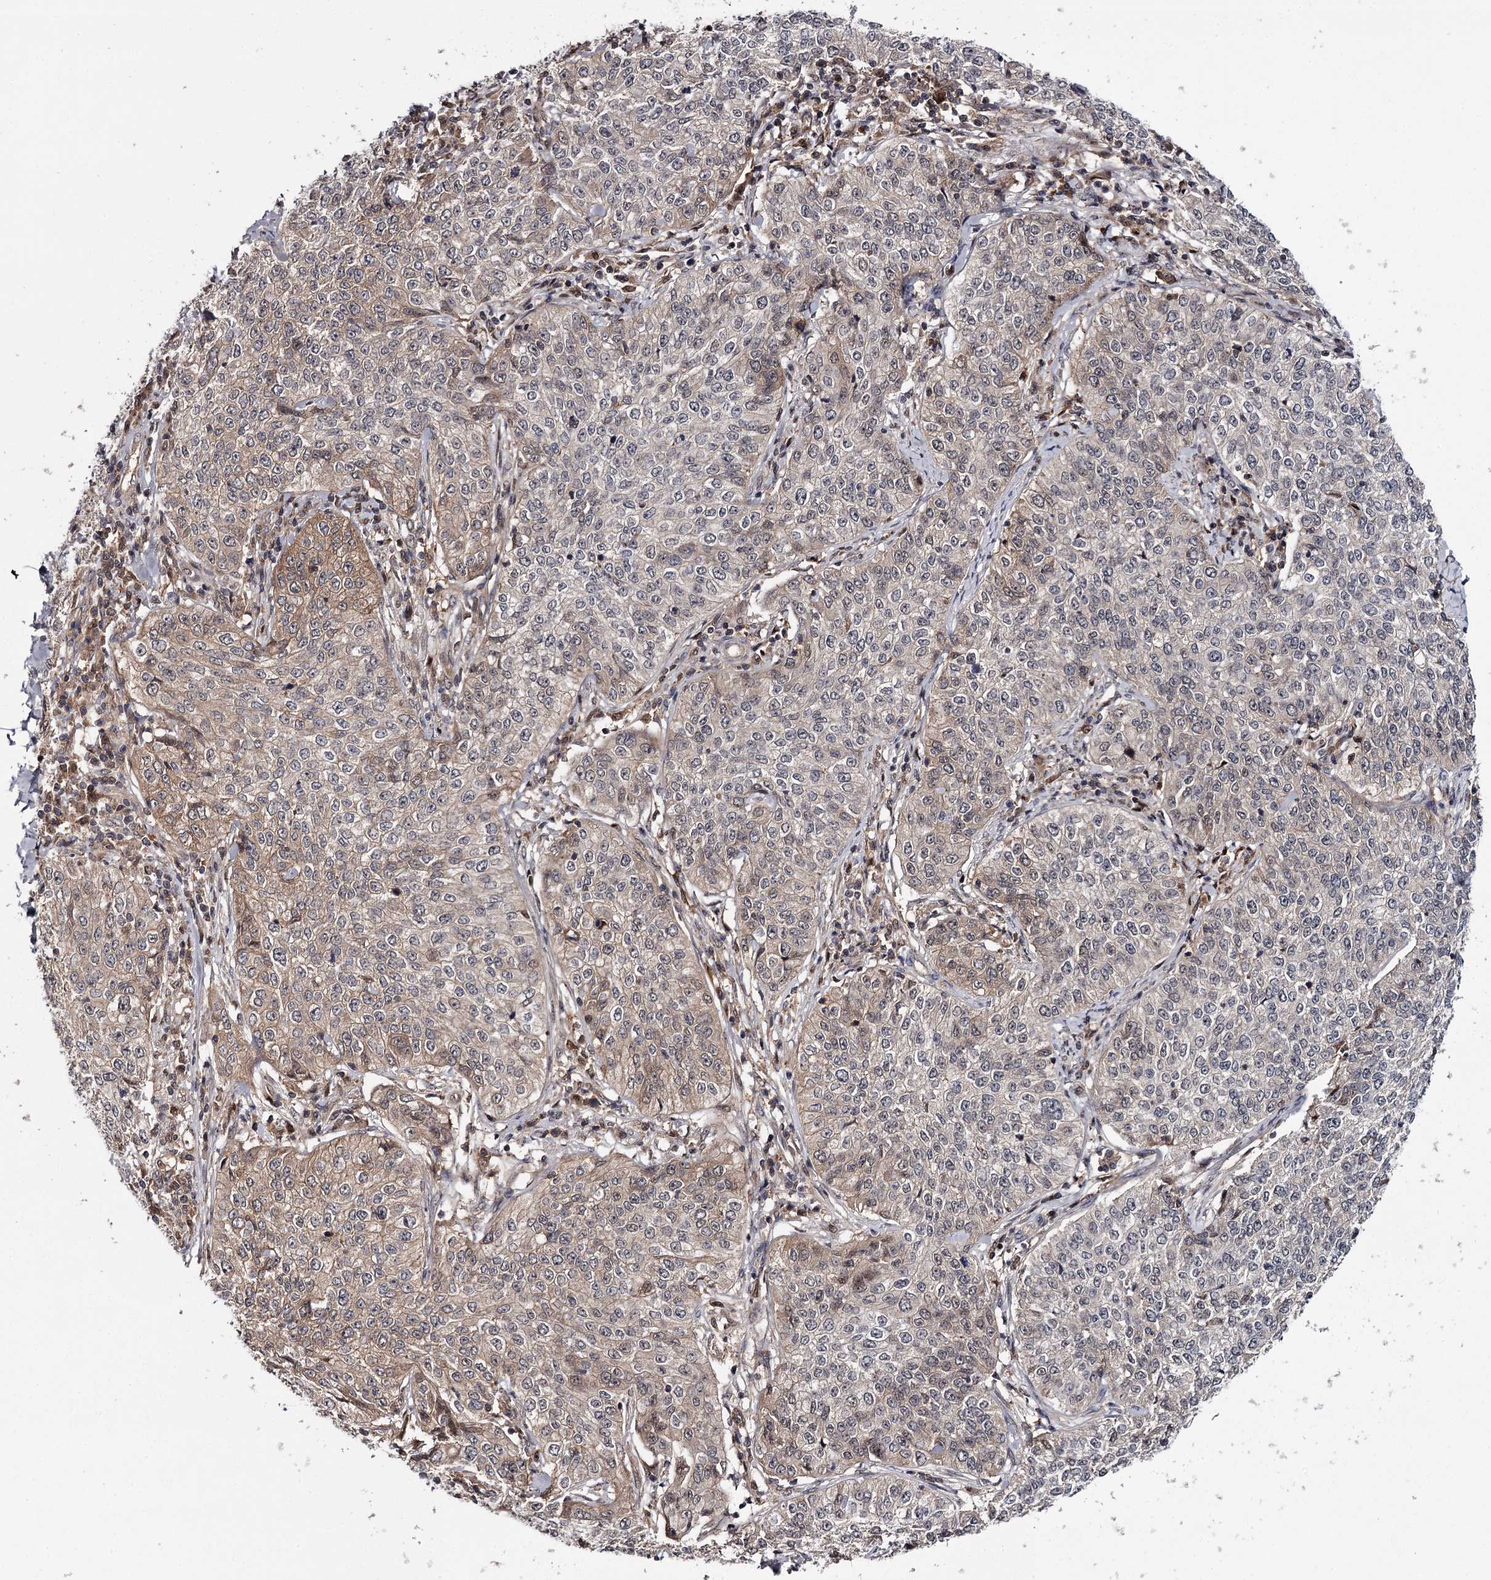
{"staining": {"intensity": "weak", "quantity": "<25%", "location": "cytoplasmic/membranous"}, "tissue": "cervical cancer", "cell_type": "Tumor cells", "image_type": "cancer", "snomed": [{"axis": "morphology", "description": "Squamous cell carcinoma, NOS"}, {"axis": "topography", "description": "Cervix"}], "caption": "Immunohistochemical staining of cervical squamous cell carcinoma reveals no significant staining in tumor cells.", "gene": "GTSF1", "patient": {"sex": "female", "age": 35}}